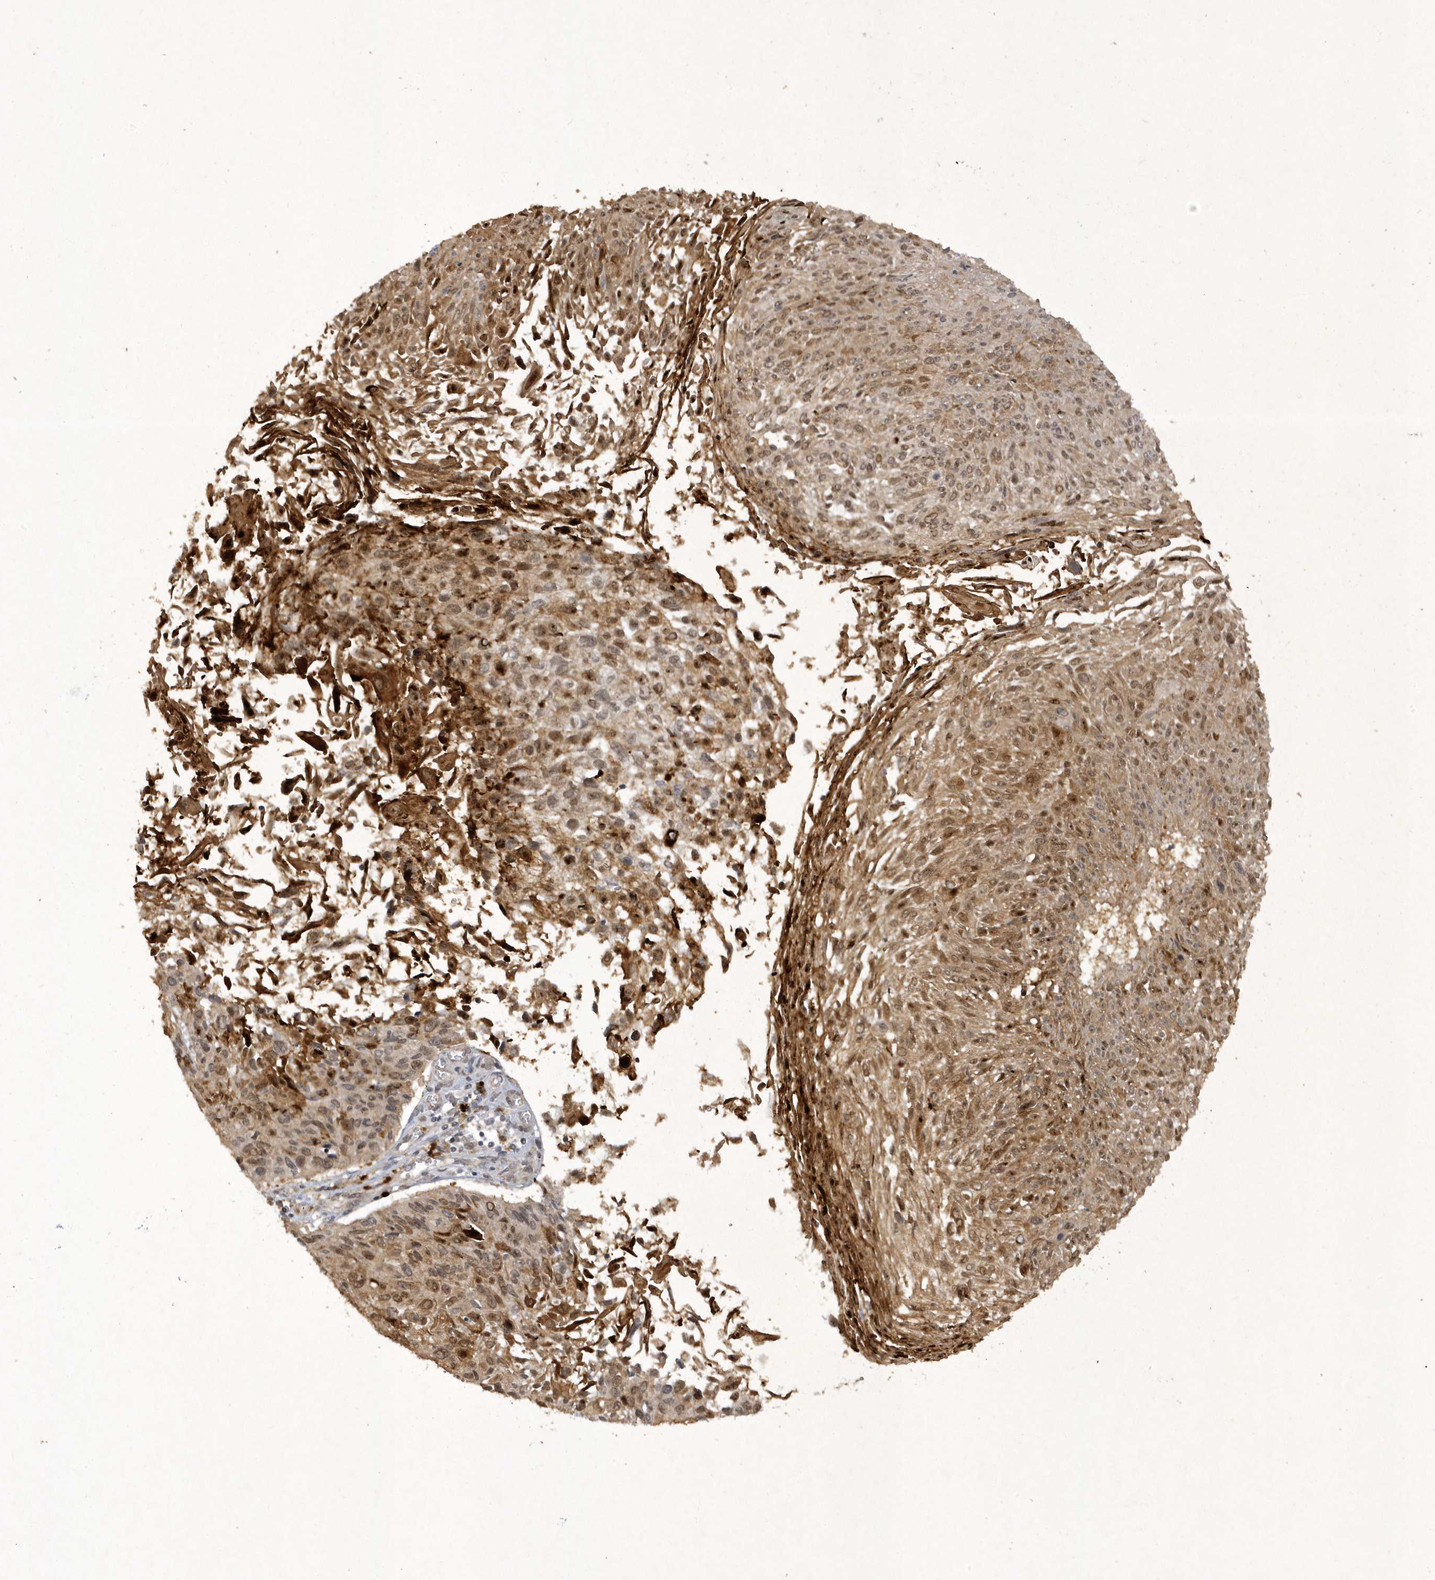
{"staining": {"intensity": "moderate", "quantity": ">75%", "location": "cytoplasmic/membranous,nuclear"}, "tissue": "cervical cancer", "cell_type": "Tumor cells", "image_type": "cancer", "snomed": [{"axis": "morphology", "description": "Squamous cell carcinoma, NOS"}, {"axis": "topography", "description": "Cervix"}], "caption": "Protein analysis of cervical cancer tissue exhibits moderate cytoplasmic/membranous and nuclear expression in about >75% of tumor cells. The staining was performed using DAB (3,3'-diaminobenzidine) to visualize the protein expression in brown, while the nuclei were stained in blue with hematoxylin (Magnification: 20x).", "gene": "ZNF213", "patient": {"sex": "female", "age": 51}}